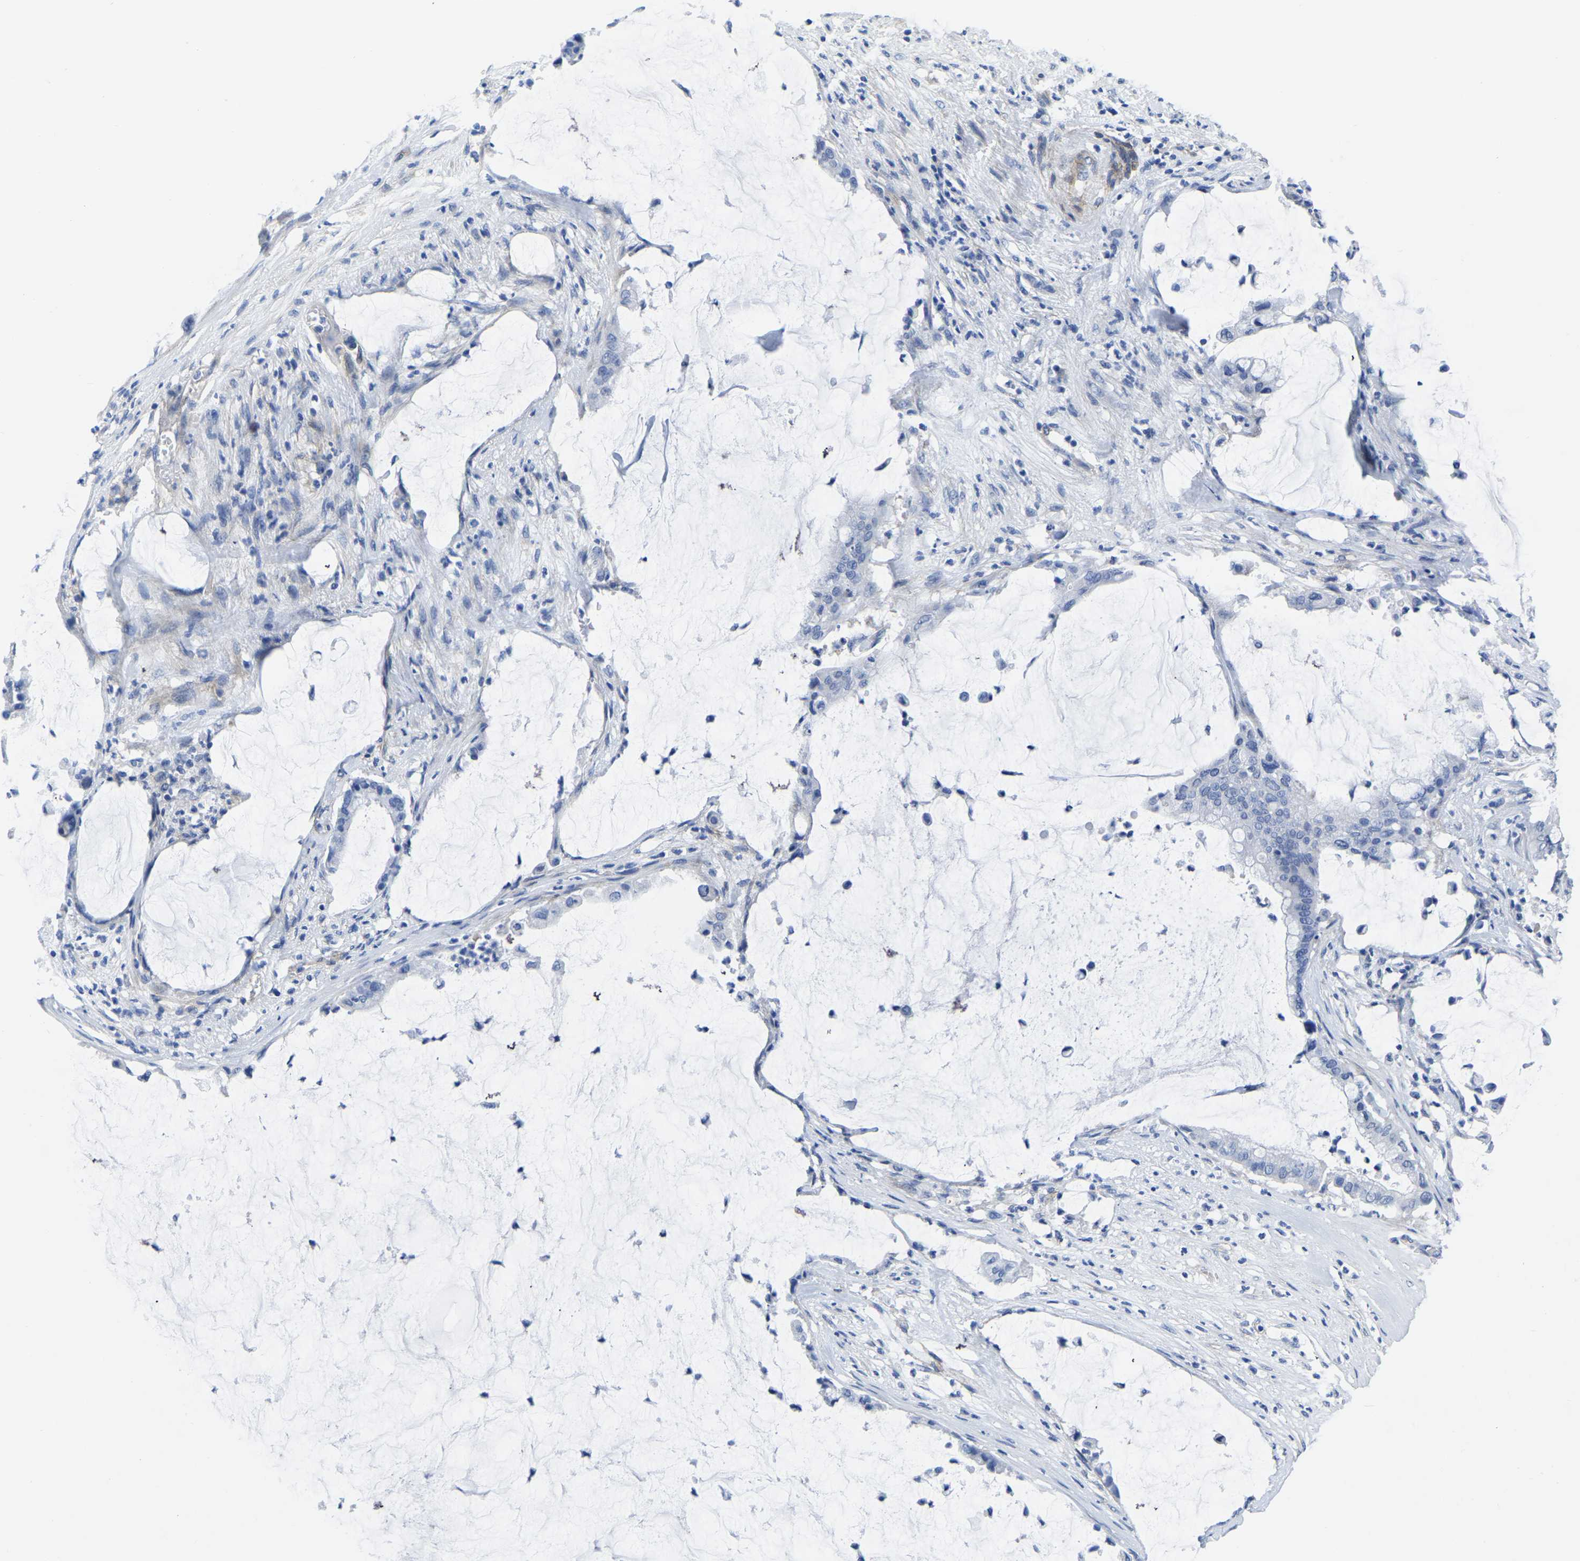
{"staining": {"intensity": "negative", "quantity": "none", "location": "none"}, "tissue": "pancreatic cancer", "cell_type": "Tumor cells", "image_type": "cancer", "snomed": [{"axis": "morphology", "description": "Adenocarcinoma, NOS"}, {"axis": "topography", "description": "Pancreas"}], "caption": "Immunohistochemical staining of adenocarcinoma (pancreatic) demonstrates no significant staining in tumor cells.", "gene": "SLC45A3", "patient": {"sex": "male", "age": 41}}